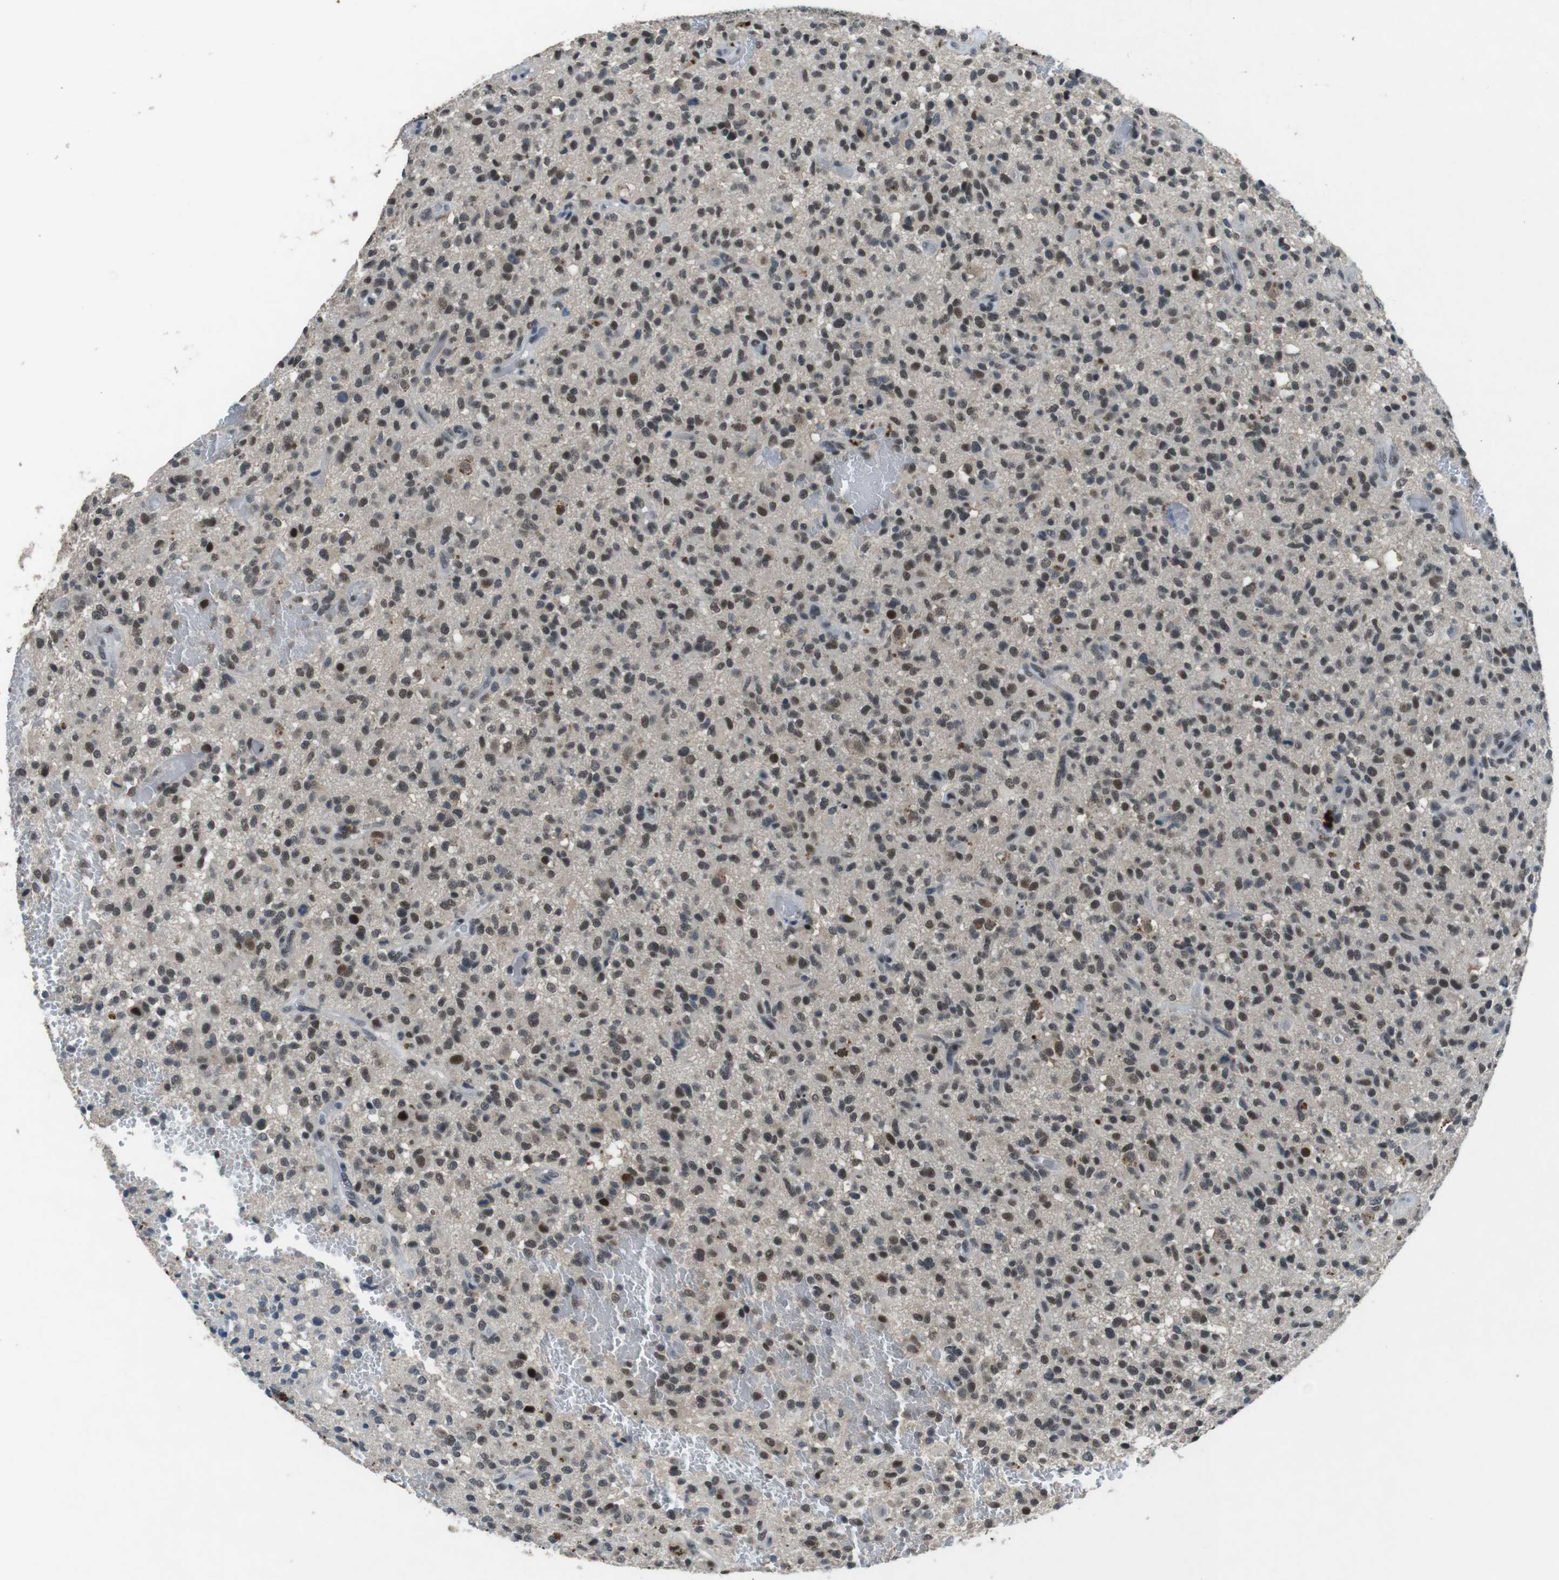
{"staining": {"intensity": "weak", "quantity": ">75%", "location": "nuclear"}, "tissue": "glioma", "cell_type": "Tumor cells", "image_type": "cancer", "snomed": [{"axis": "morphology", "description": "Glioma, malignant, High grade"}, {"axis": "topography", "description": "Brain"}], "caption": "There is low levels of weak nuclear staining in tumor cells of malignant high-grade glioma, as demonstrated by immunohistochemical staining (brown color).", "gene": "USP7", "patient": {"sex": "male", "age": 71}}